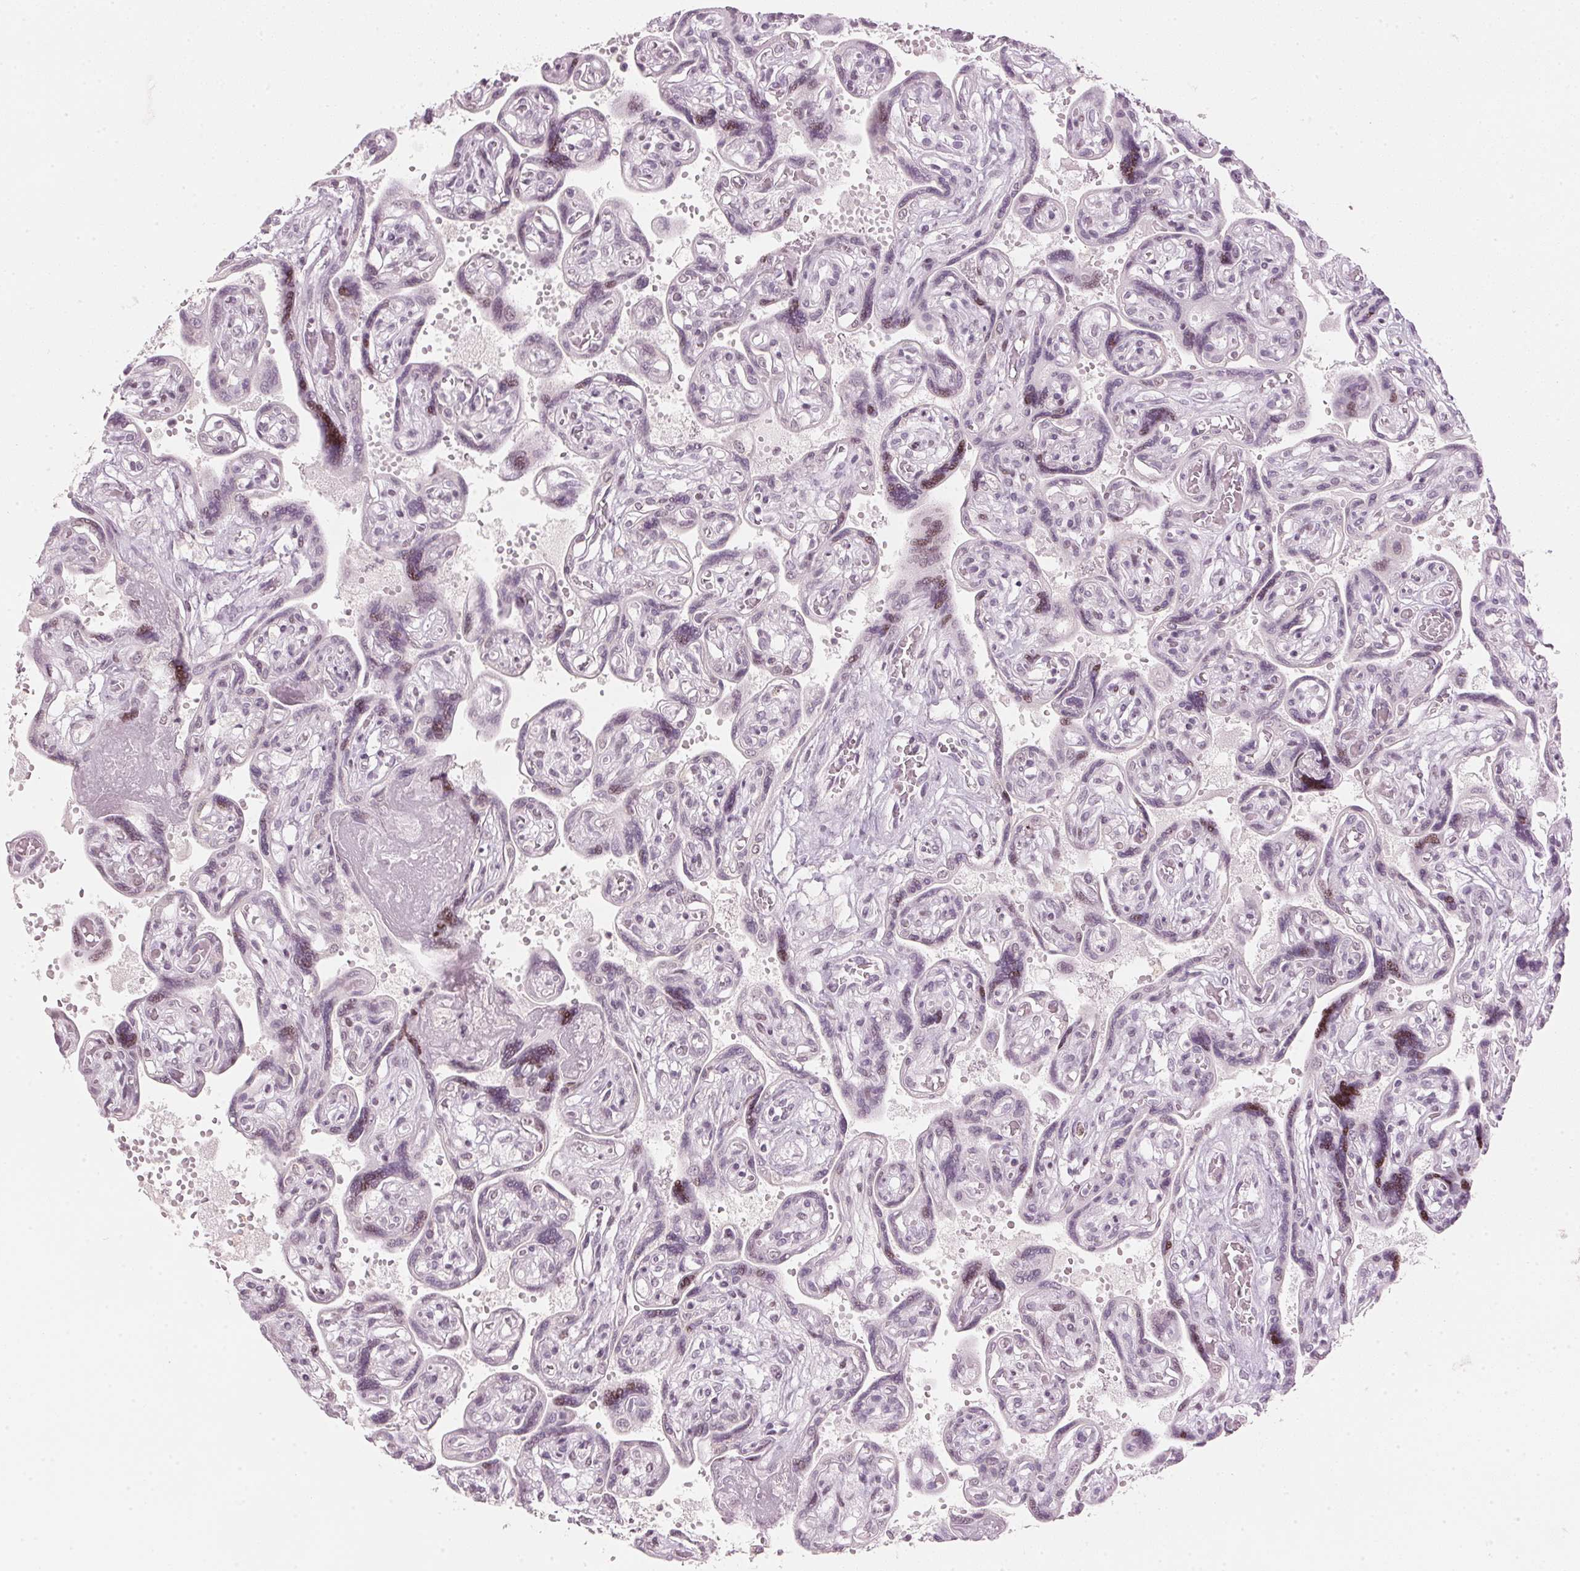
{"staining": {"intensity": "negative", "quantity": "none", "location": "none"}, "tissue": "placenta", "cell_type": "Decidual cells", "image_type": "normal", "snomed": [{"axis": "morphology", "description": "Normal tissue, NOS"}, {"axis": "topography", "description": "Placenta"}], "caption": "Immunohistochemistry (IHC) of benign placenta displays no staining in decidual cells.", "gene": "SFRP4", "patient": {"sex": "female", "age": 32}}